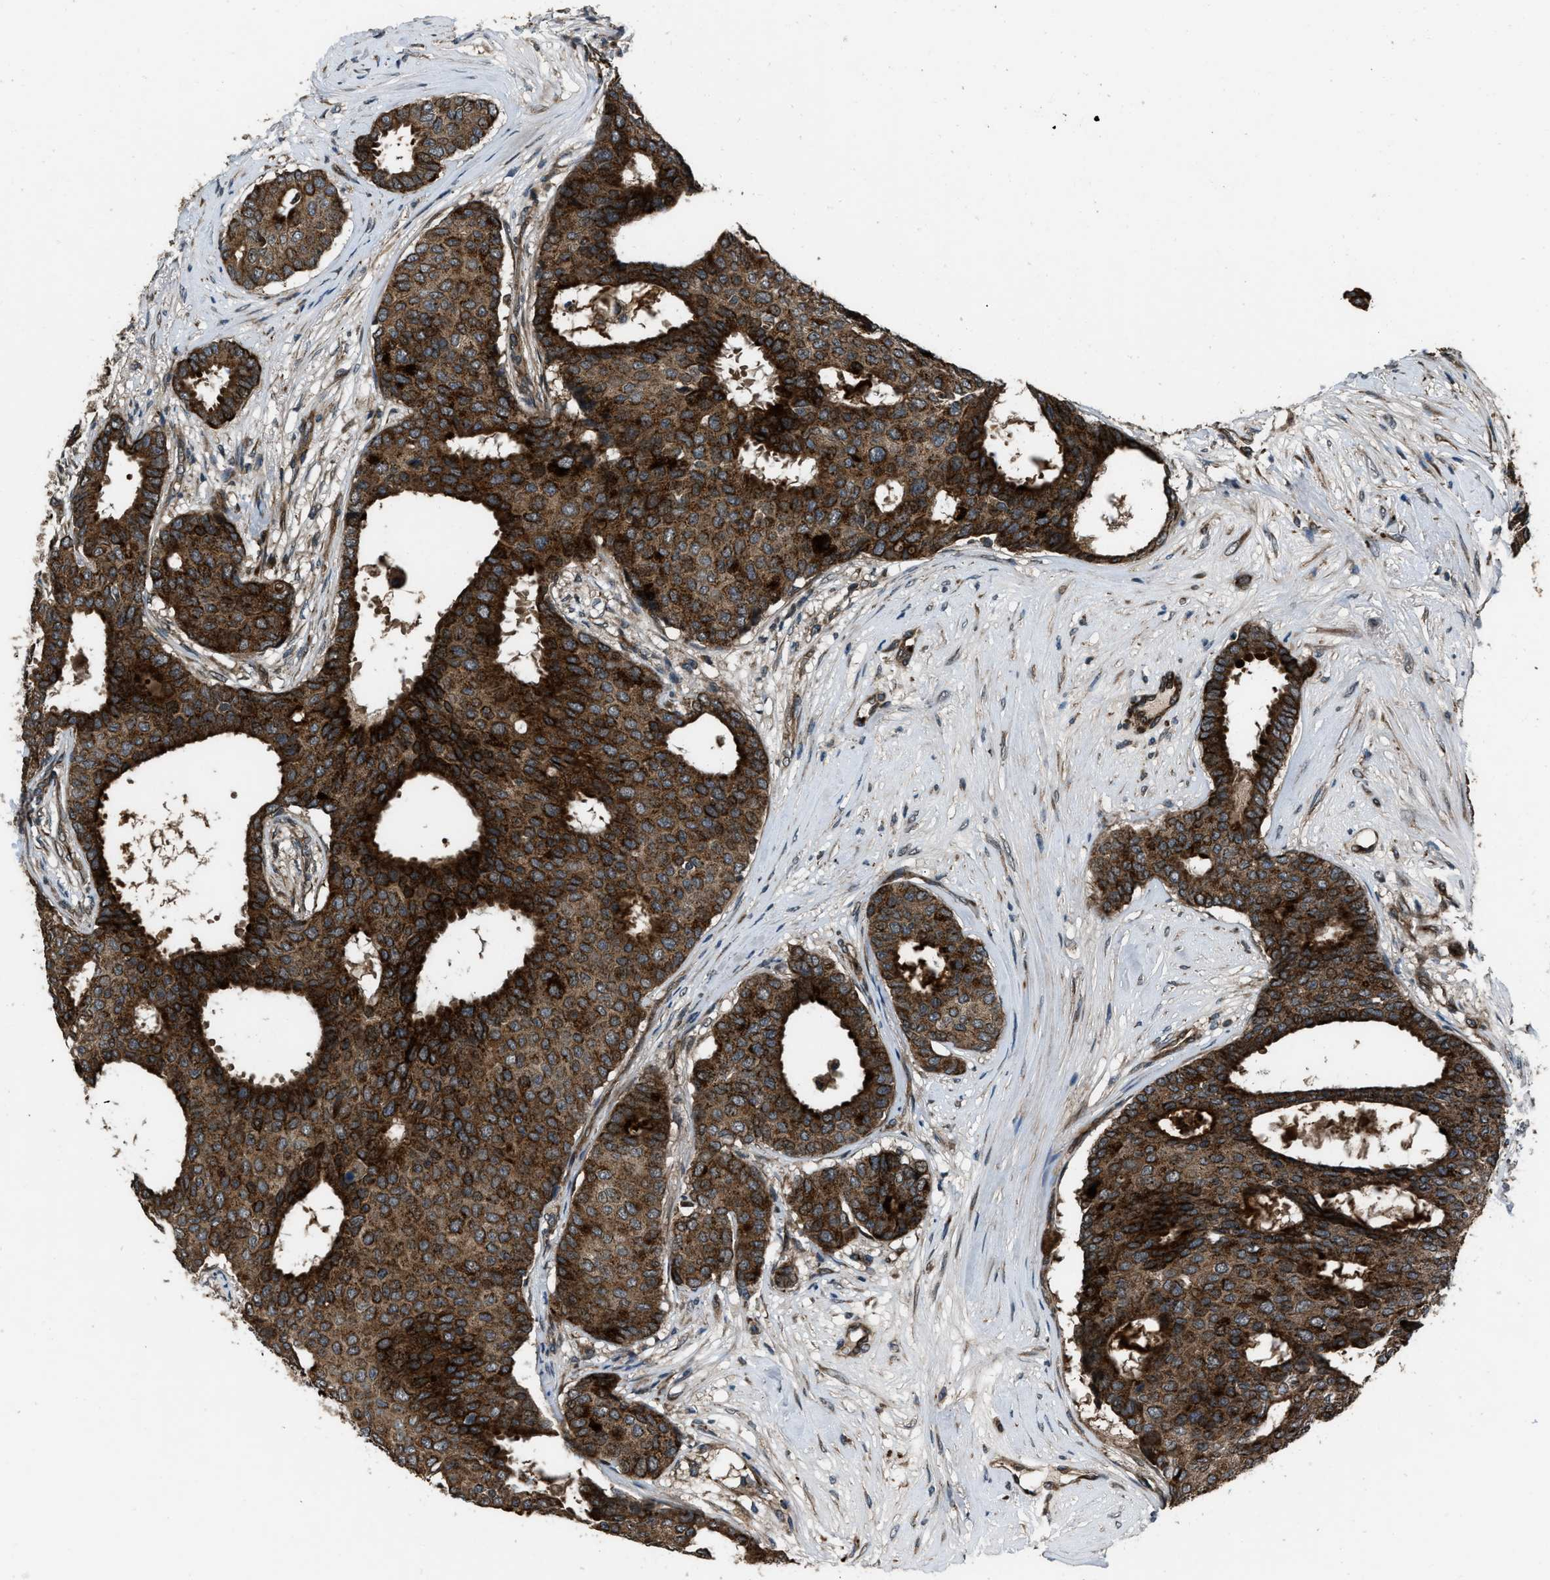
{"staining": {"intensity": "strong", "quantity": ">75%", "location": "cytoplasmic/membranous"}, "tissue": "breast cancer", "cell_type": "Tumor cells", "image_type": "cancer", "snomed": [{"axis": "morphology", "description": "Duct carcinoma"}, {"axis": "topography", "description": "Breast"}], "caption": "High-magnification brightfield microscopy of intraductal carcinoma (breast) stained with DAB (3,3'-diaminobenzidine) (brown) and counterstained with hematoxylin (blue). tumor cells exhibit strong cytoplasmic/membranous staining is appreciated in approximately>75% of cells.", "gene": "IRAK4", "patient": {"sex": "female", "age": 75}}